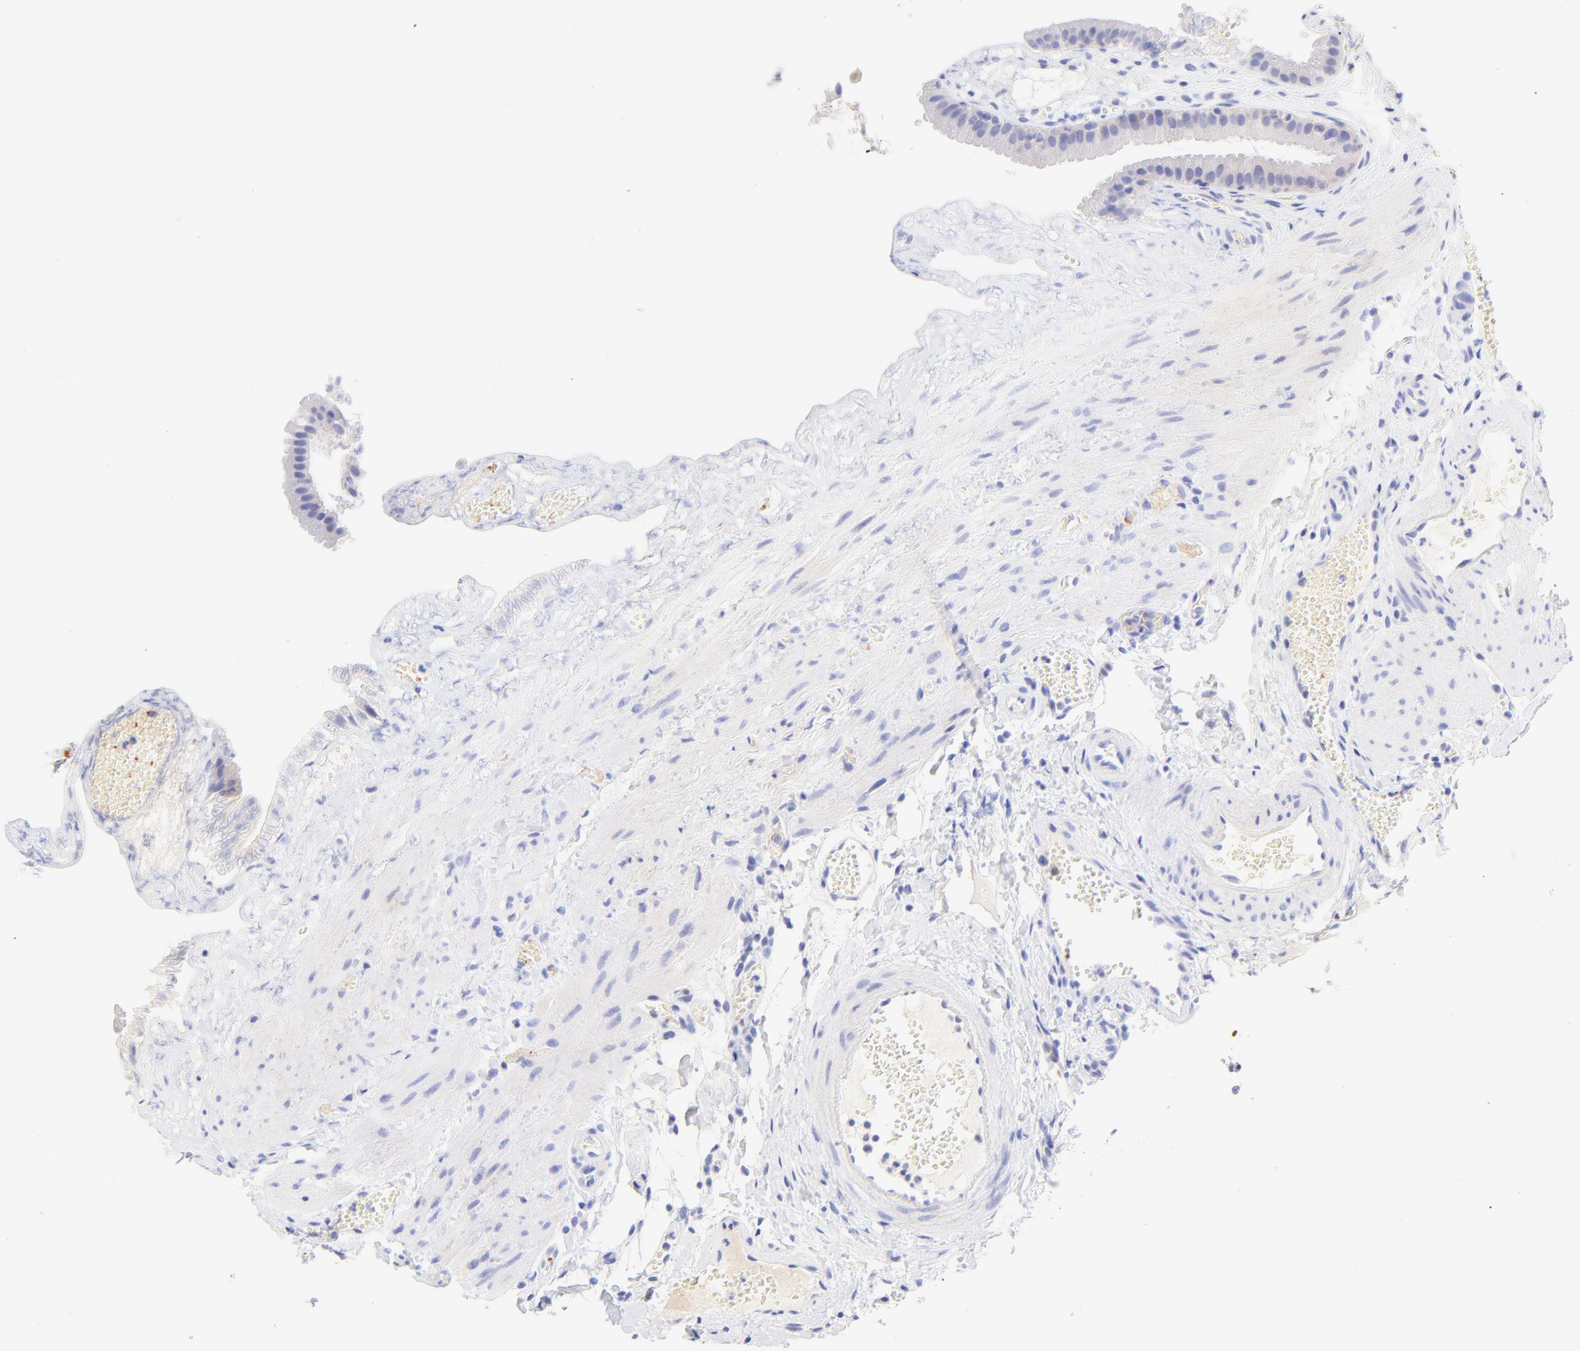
{"staining": {"intensity": "negative", "quantity": "none", "location": "none"}, "tissue": "gallbladder", "cell_type": "Glandular cells", "image_type": "normal", "snomed": [{"axis": "morphology", "description": "Normal tissue, NOS"}, {"axis": "topography", "description": "Gallbladder"}], "caption": "Immunohistochemistry photomicrograph of unremarkable gallbladder stained for a protein (brown), which displays no positivity in glandular cells. (DAB (3,3'-diaminobenzidine) immunohistochemistry (IHC) with hematoxylin counter stain).", "gene": "FRMPD3", "patient": {"sex": "female", "age": 24}}